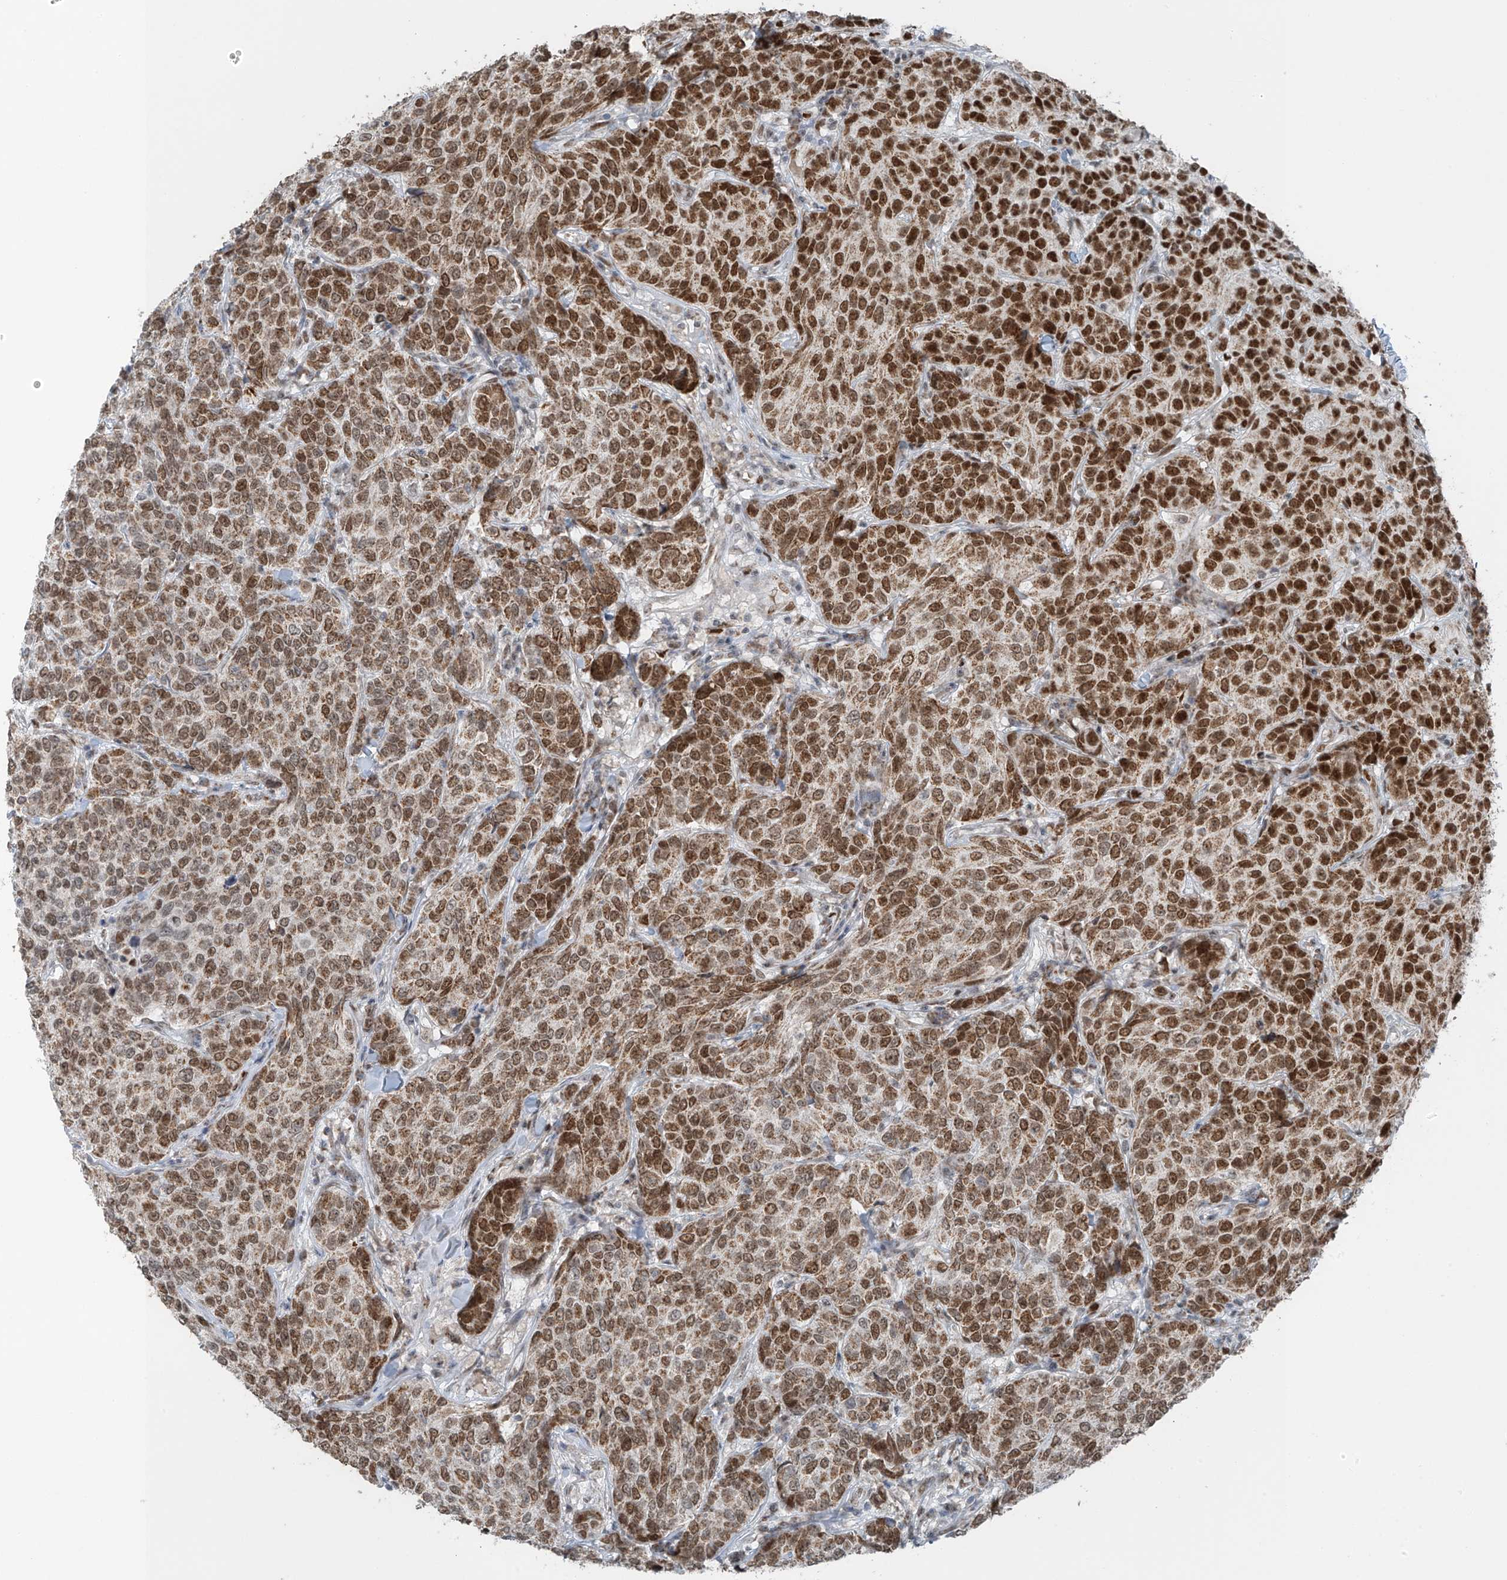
{"staining": {"intensity": "strong", "quantity": ">75%", "location": "nuclear"}, "tissue": "breast cancer", "cell_type": "Tumor cells", "image_type": "cancer", "snomed": [{"axis": "morphology", "description": "Duct carcinoma"}, {"axis": "topography", "description": "Breast"}], "caption": "Strong nuclear expression for a protein is seen in approximately >75% of tumor cells of breast infiltrating ductal carcinoma using IHC.", "gene": "WRNIP1", "patient": {"sex": "female", "age": 55}}